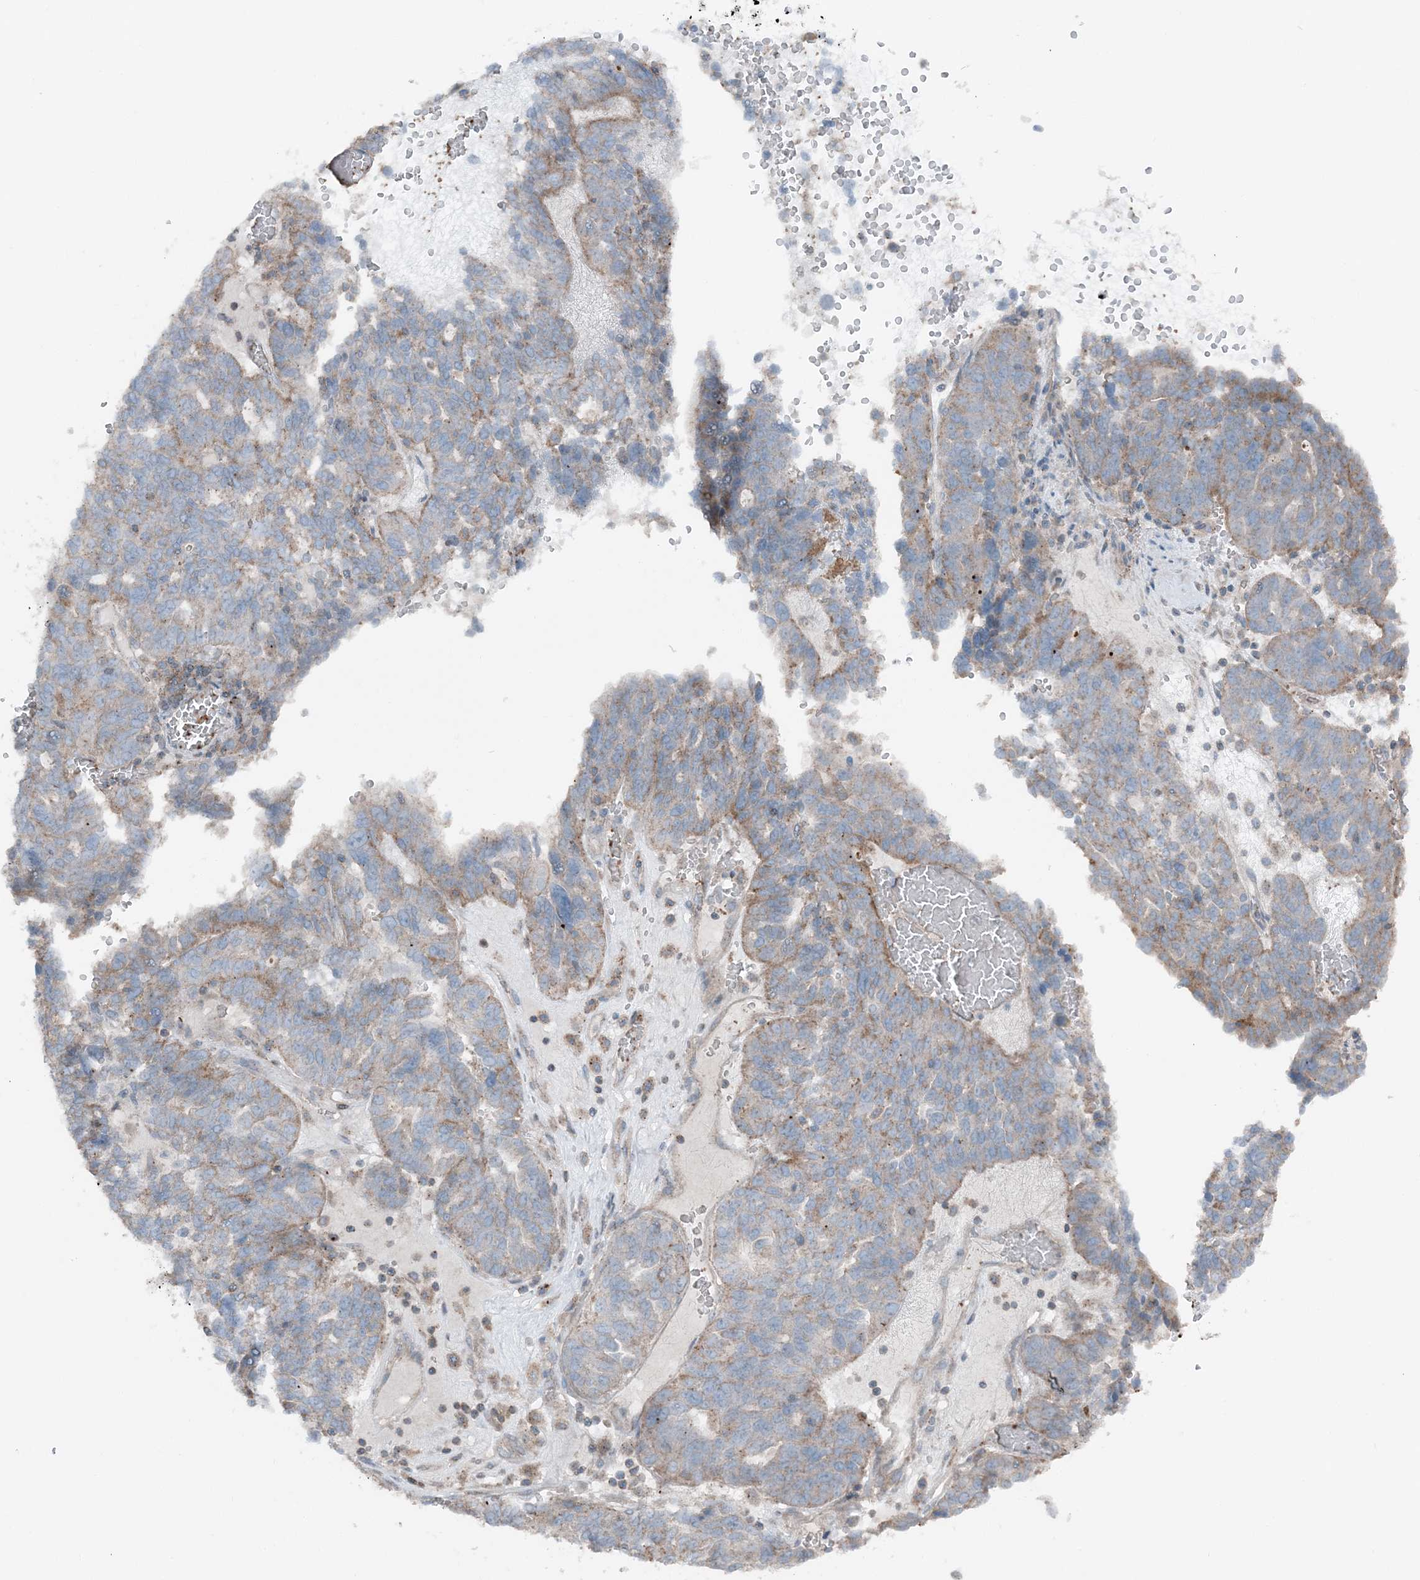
{"staining": {"intensity": "moderate", "quantity": "<25%", "location": "cytoplasmic/membranous"}, "tissue": "ovarian cancer", "cell_type": "Tumor cells", "image_type": "cancer", "snomed": [{"axis": "morphology", "description": "Cystadenocarcinoma, serous, NOS"}, {"axis": "topography", "description": "Ovary"}], "caption": "Protein analysis of ovarian serous cystadenocarcinoma tissue displays moderate cytoplasmic/membranous staining in approximately <25% of tumor cells. (Stains: DAB (3,3'-diaminobenzidine) in brown, nuclei in blue, Microscopy: brightfield microscopy at high magnification).", "gene": "KY", "patient": {"sex": "female", "age": 59}}